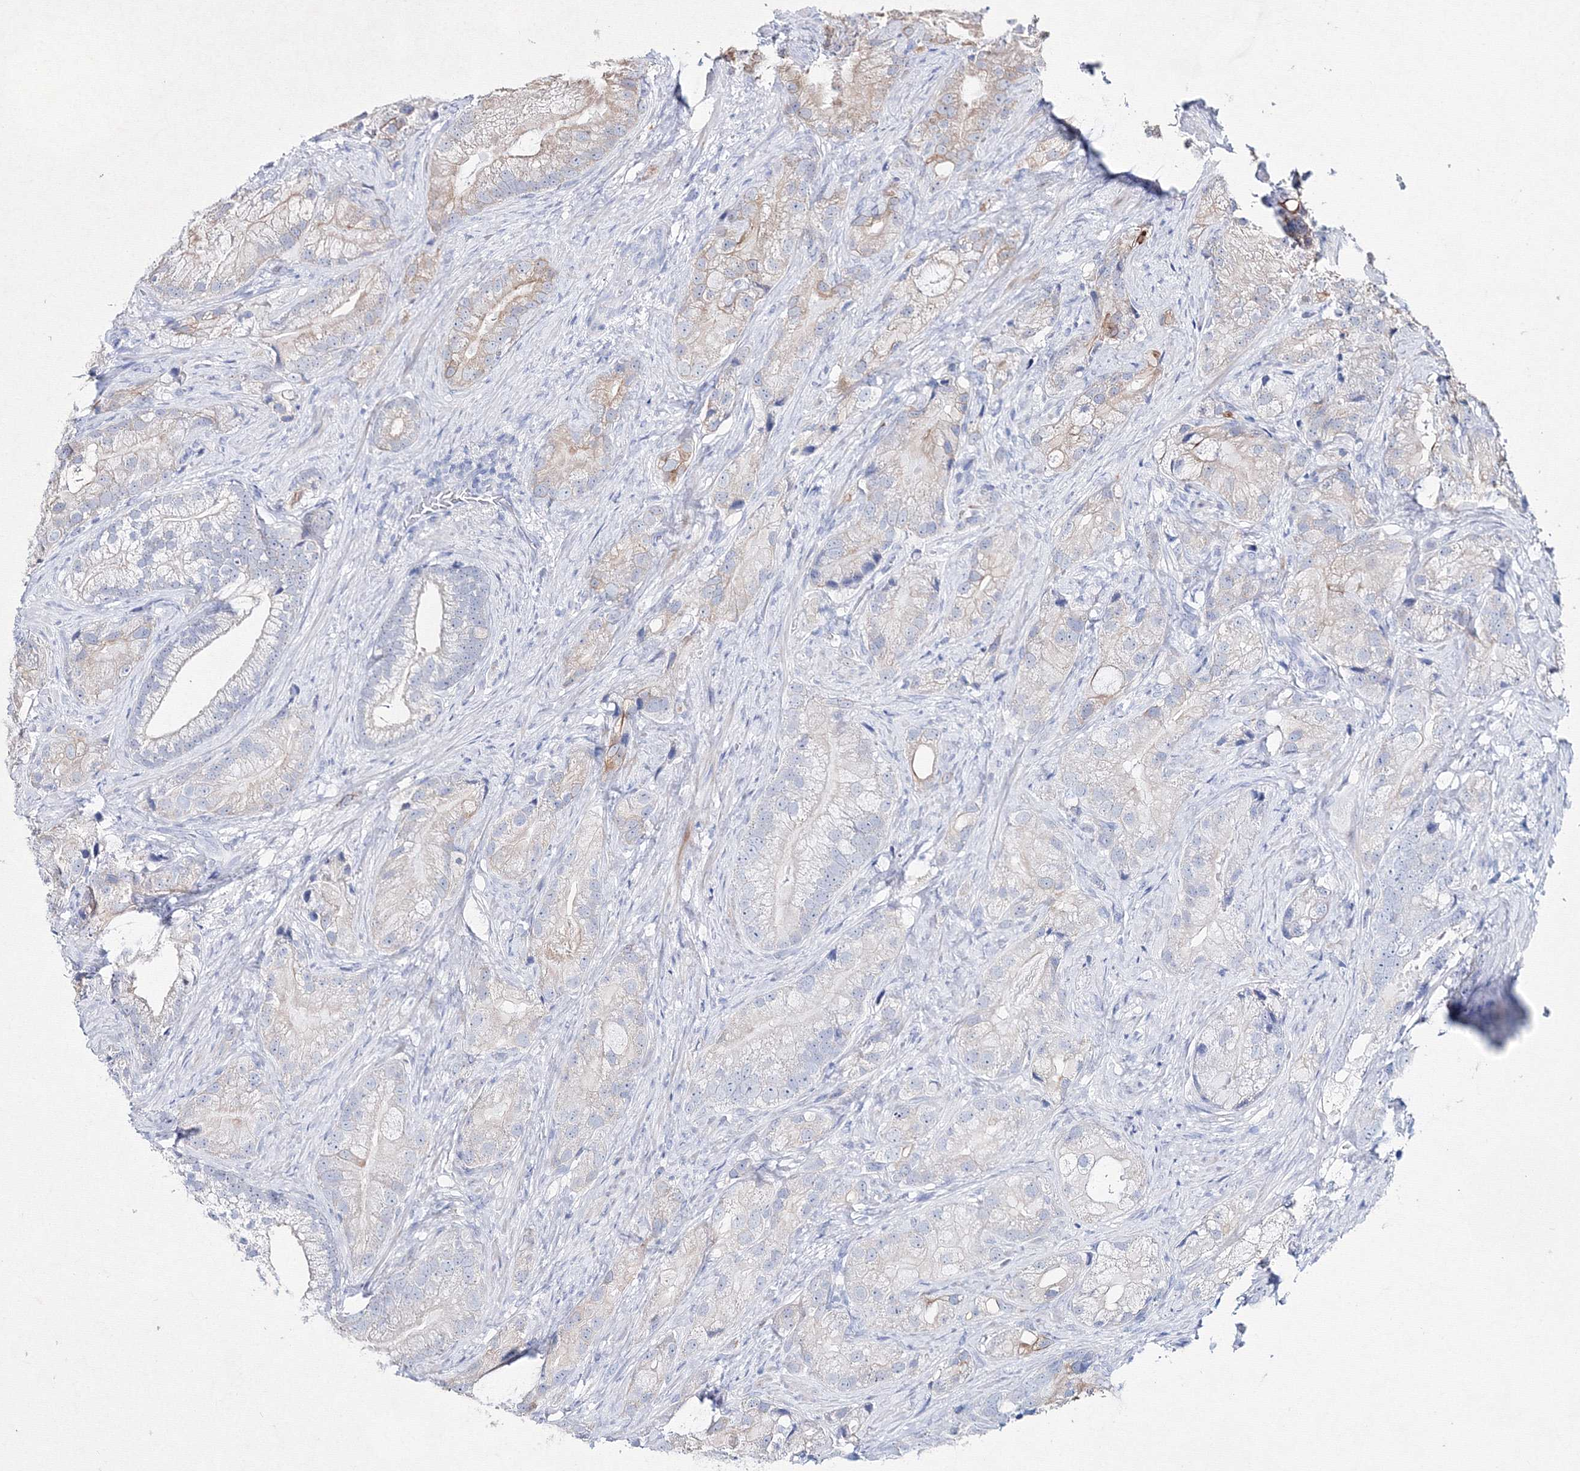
{"staining": {"intensity": "weak", "quantity": "<25%", "location": "cytoplasmic/membranous"}, "tissue": "prostate cancer", "cell_type": "Tumor cells", "image_type": "cancer", "snomed": [{"axis": "morphology", "description": "Adenocarcinoma, Low grade"}, {"axis": "topography", "description": "Prostate"}], "caption": "The IHC photomicrograph has no significant positivity in tumor cells of prostate low-grade adenocarcinoma tissue.", "gene": "SMIM29", "patient": {"sex": "male", "age": 71}}